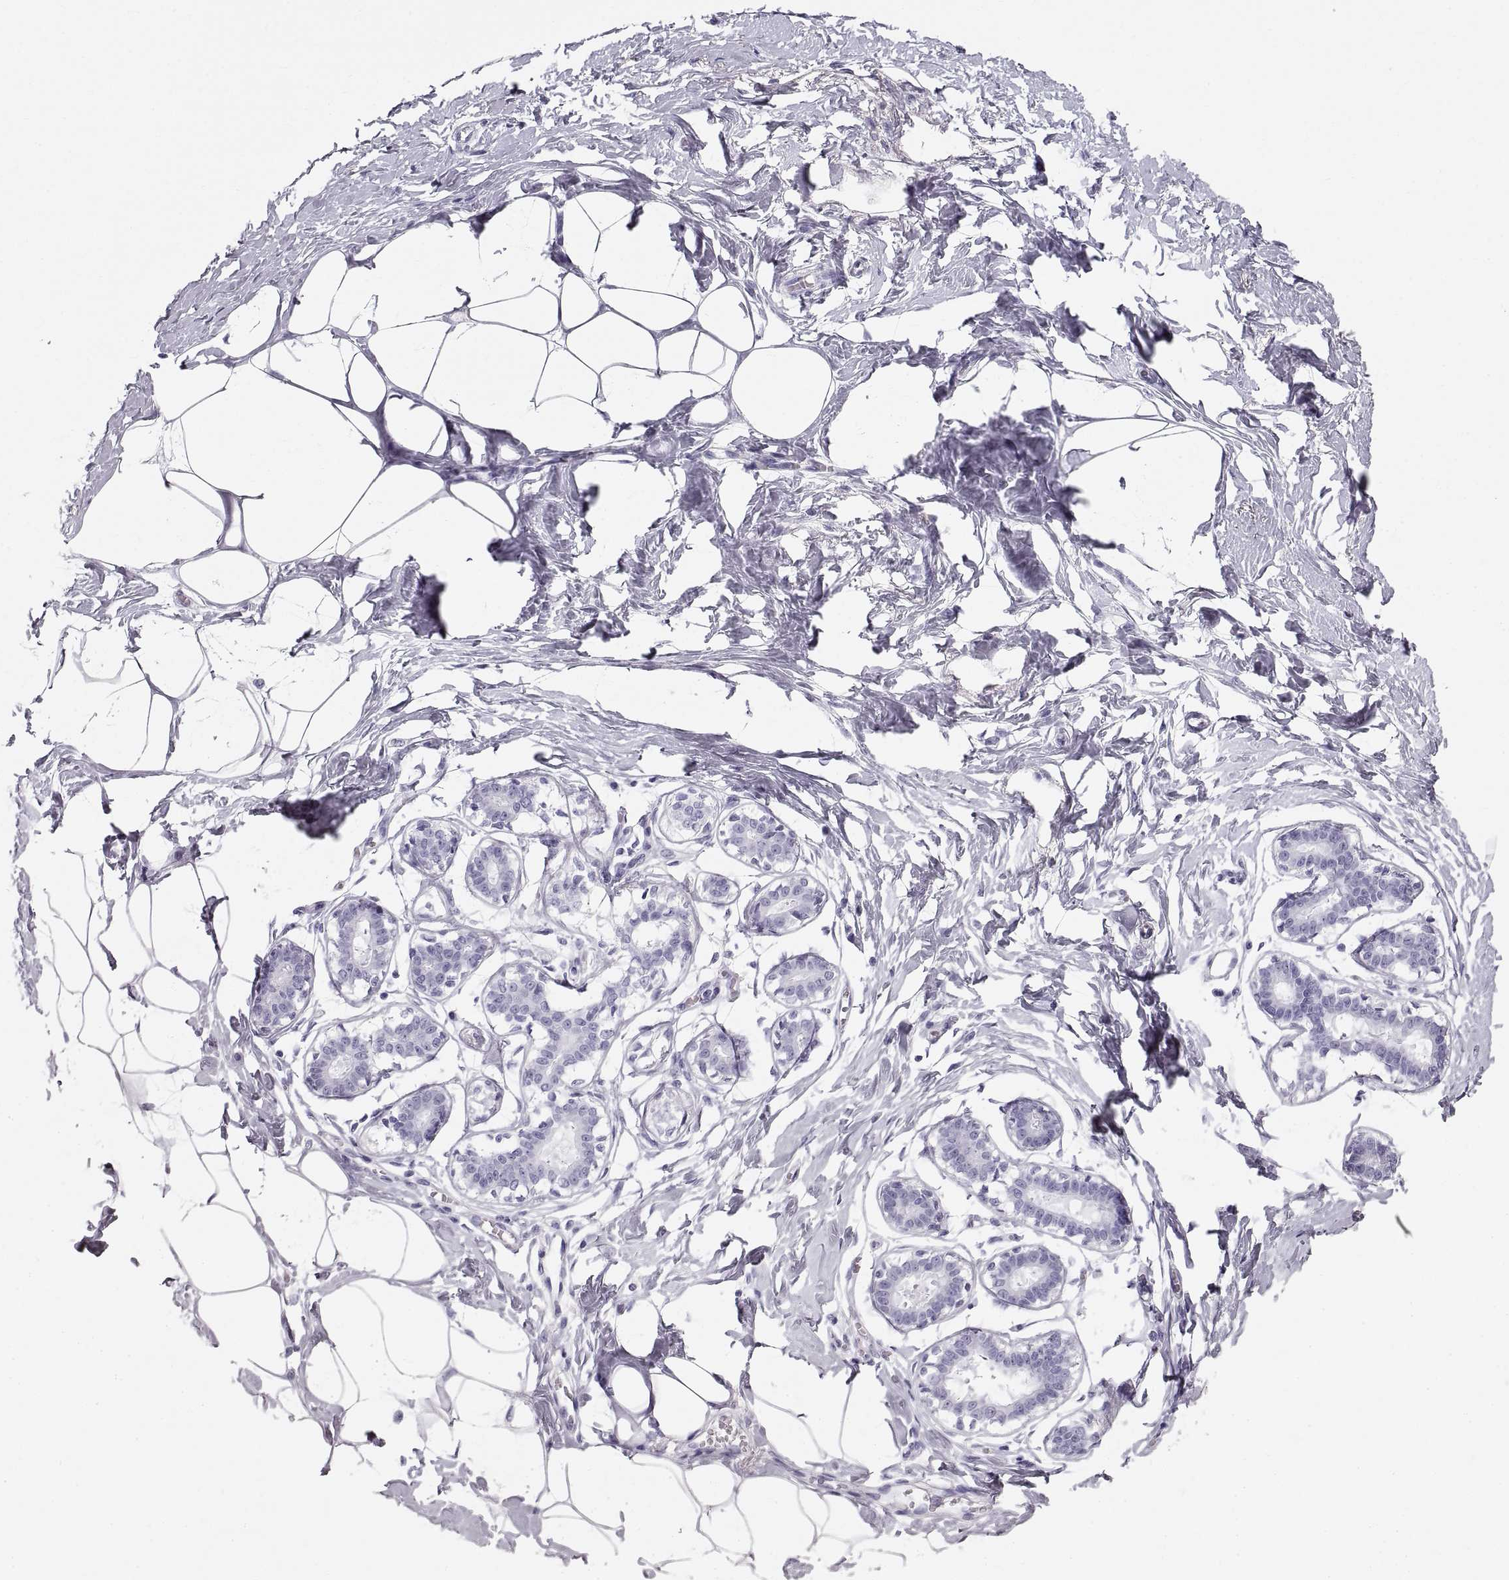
{"staining": {"intensity": "negative", "quantity": "none", "location": "none"}, "tissue": "breast", "cell_type": "Adipocytes", "image_type": "normal", "snomed": [{"axis": "morphology", "description": "Normal tissue, NOS"}, {"axis": "morphology", "description": "Lobular carcinoma, in situ"}, {"axis": "topography", "description": "Breast"}], "caption": "This is an IHC photomicrograph of benign human breast. There is no expression in adipocytes.", "gene": "CRYAA", "patient": {"sex": "female", "age": 35}}